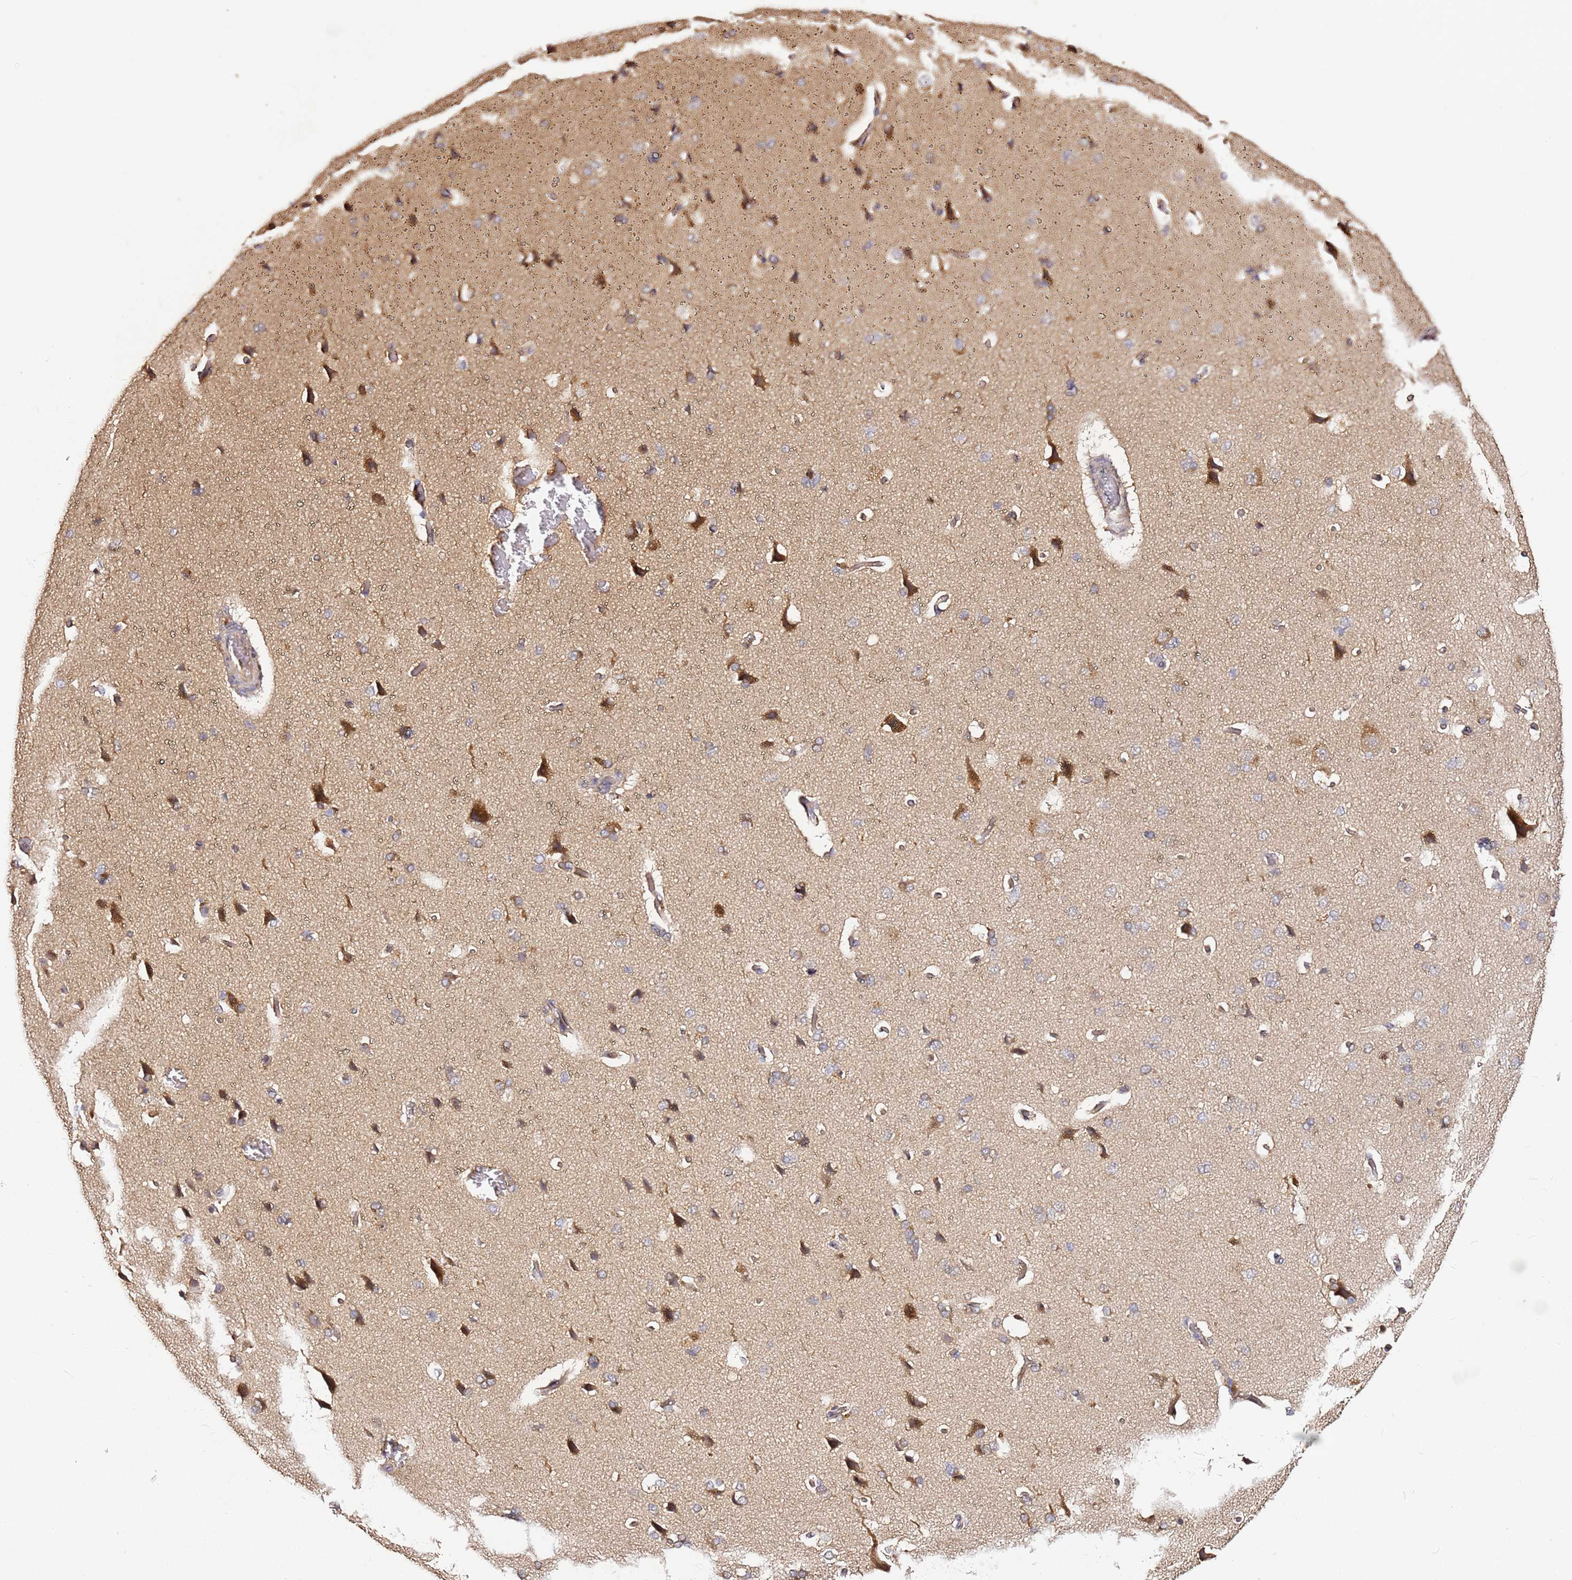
{"staining": {"intensity": "weak", "quantity": ">75%", "location": "cytoplasmic/membranous"}, "tissue": "cerebral cortex", "cell_type": "Endothelial cells", "image_type": "normal", "snomed": [{"axis": "morphology", "description": "Normal tissue, NOS"}, {"axis": "topography", "description": "Cerebral cortex"}], "caption": "The histopathology image displays a brown stain indicating the presence of a protein in the cytoplasmic/membranous of endothelial cells in cerebral cortex. Nuclei are stained in blue.", "gene": "C6orf136", "patient": {"sex": "male", "age": 62}}